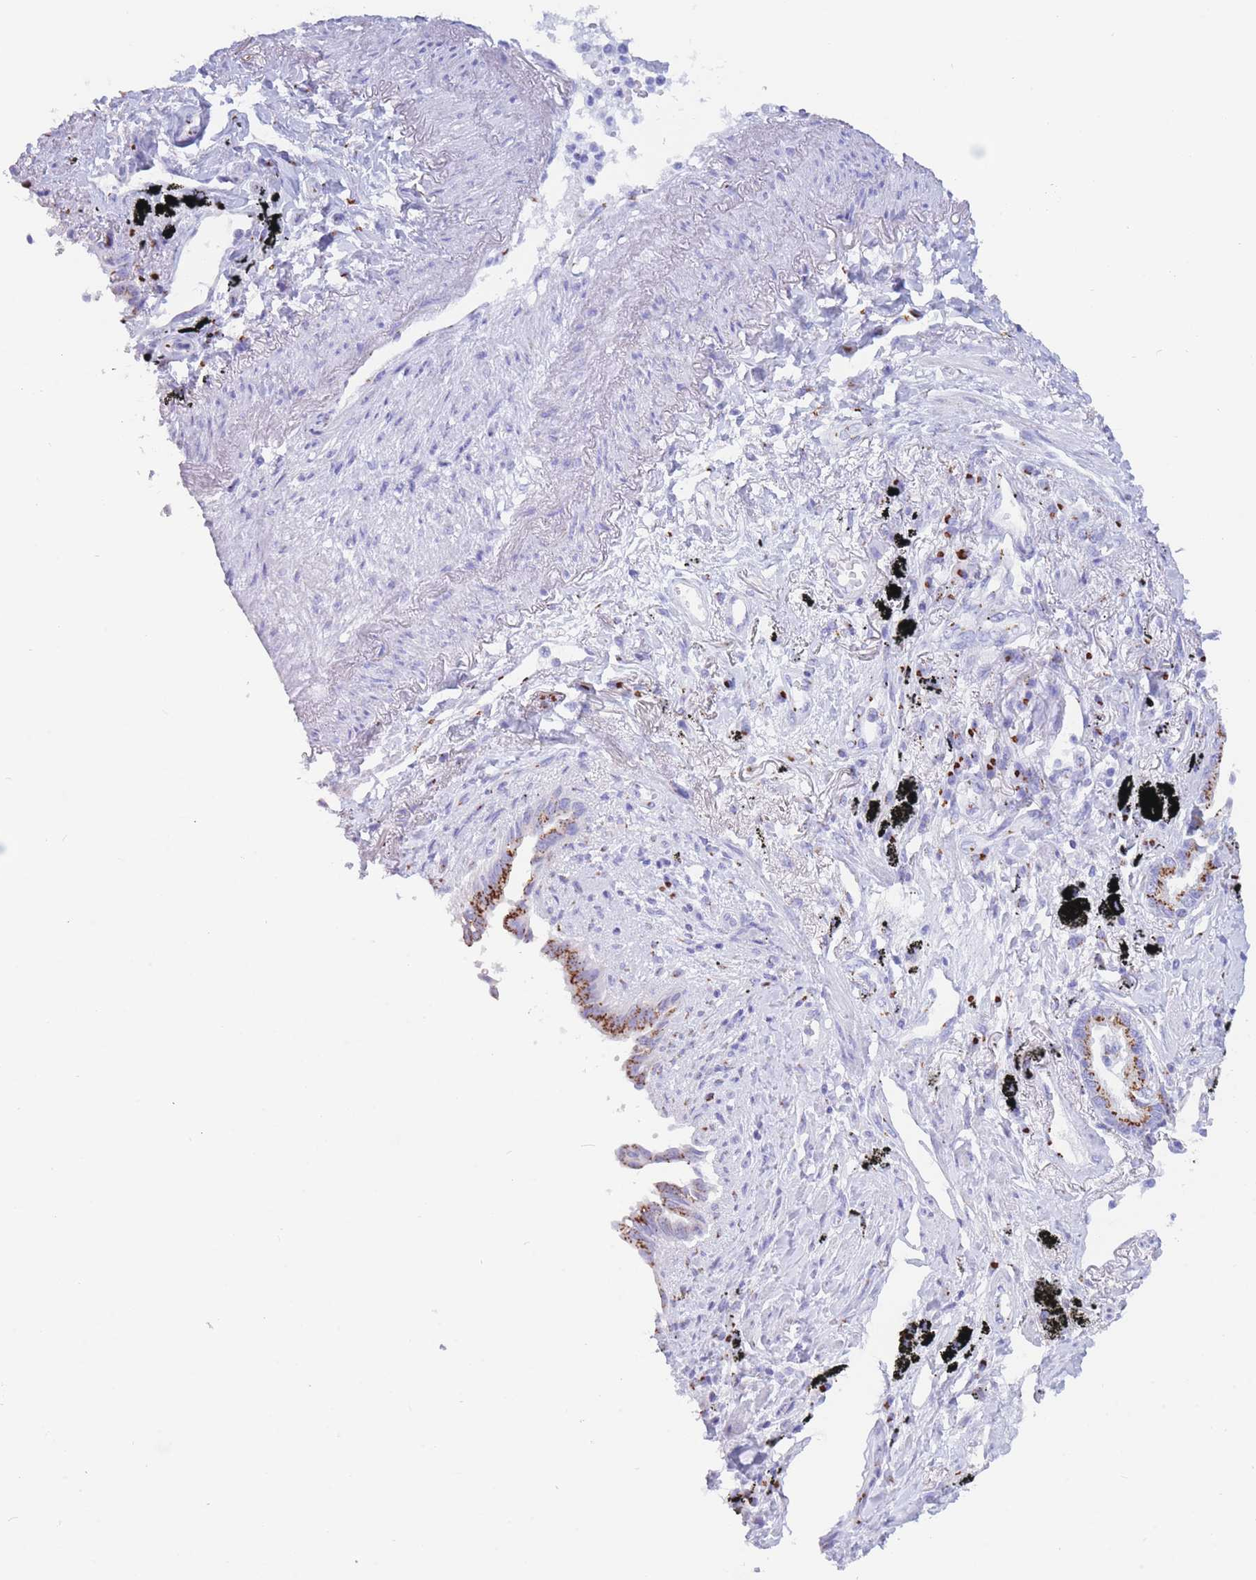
{"staining": {"intensity": "strong", "quantity": "25%-75%", "location": "cytoplasmic/membranous"}, "tissue": "lung cancer", "cell_type": "Tumor cells", "image_type": "cancer", "snomed": [{"axis": "morphology", "description": "Adenocarcinoma, NOS"}, {"axis": "topography", "description": "Lung"}], "caption": "Immunohistochemistry (IHC) of human lung adenocarcinoma demonstrates high levels of strong cytoplasmic/membranous positivity in about 25%-75% of tumor cells. (Brightfield microscopy of DAB IHC at high magnification).", "gene": "FAM3C", "patient": {"sex": "male", "age": 67}}